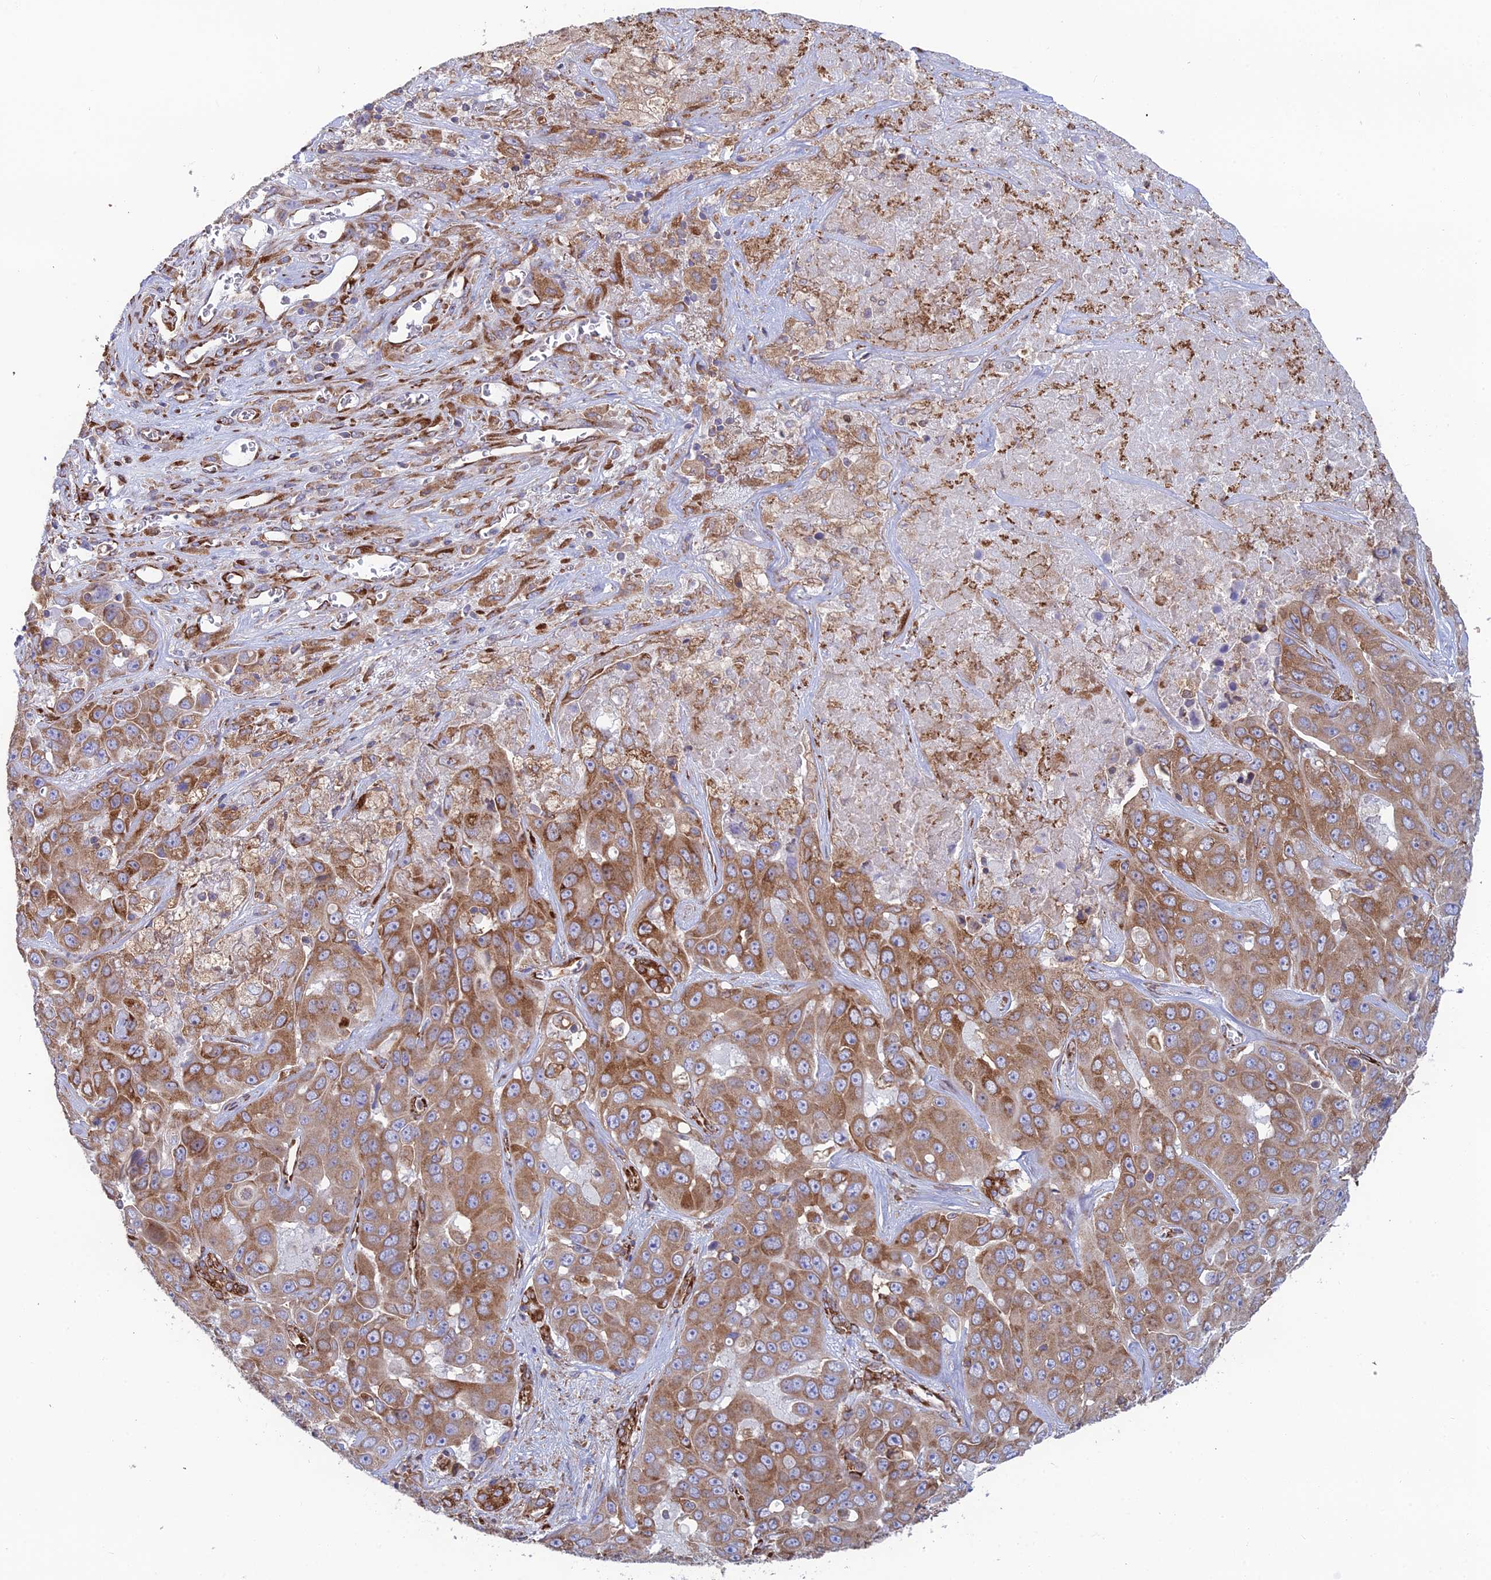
{"staining": {"intensity": "moderate", "quantity": ">75%", "location": "cytoplasmic/membranous"}, "tissue": "liver cancer", "cell_type": "Tumor cells", "image_type": "cancer", "snomed": [{"axis": "morphology", "description": "Cholangiocarcinoma"}, {"axis": "topography", "description": "Liver"}], "caption": "Human cholangiocarcinoma (liver) stained for a protein (brown) displays moderate cytoplasmic/membranous positive staining in approximately >75% of tumor cells.", "gene": "CCDC69", "patient": {"sex": "female", "age": 52}}